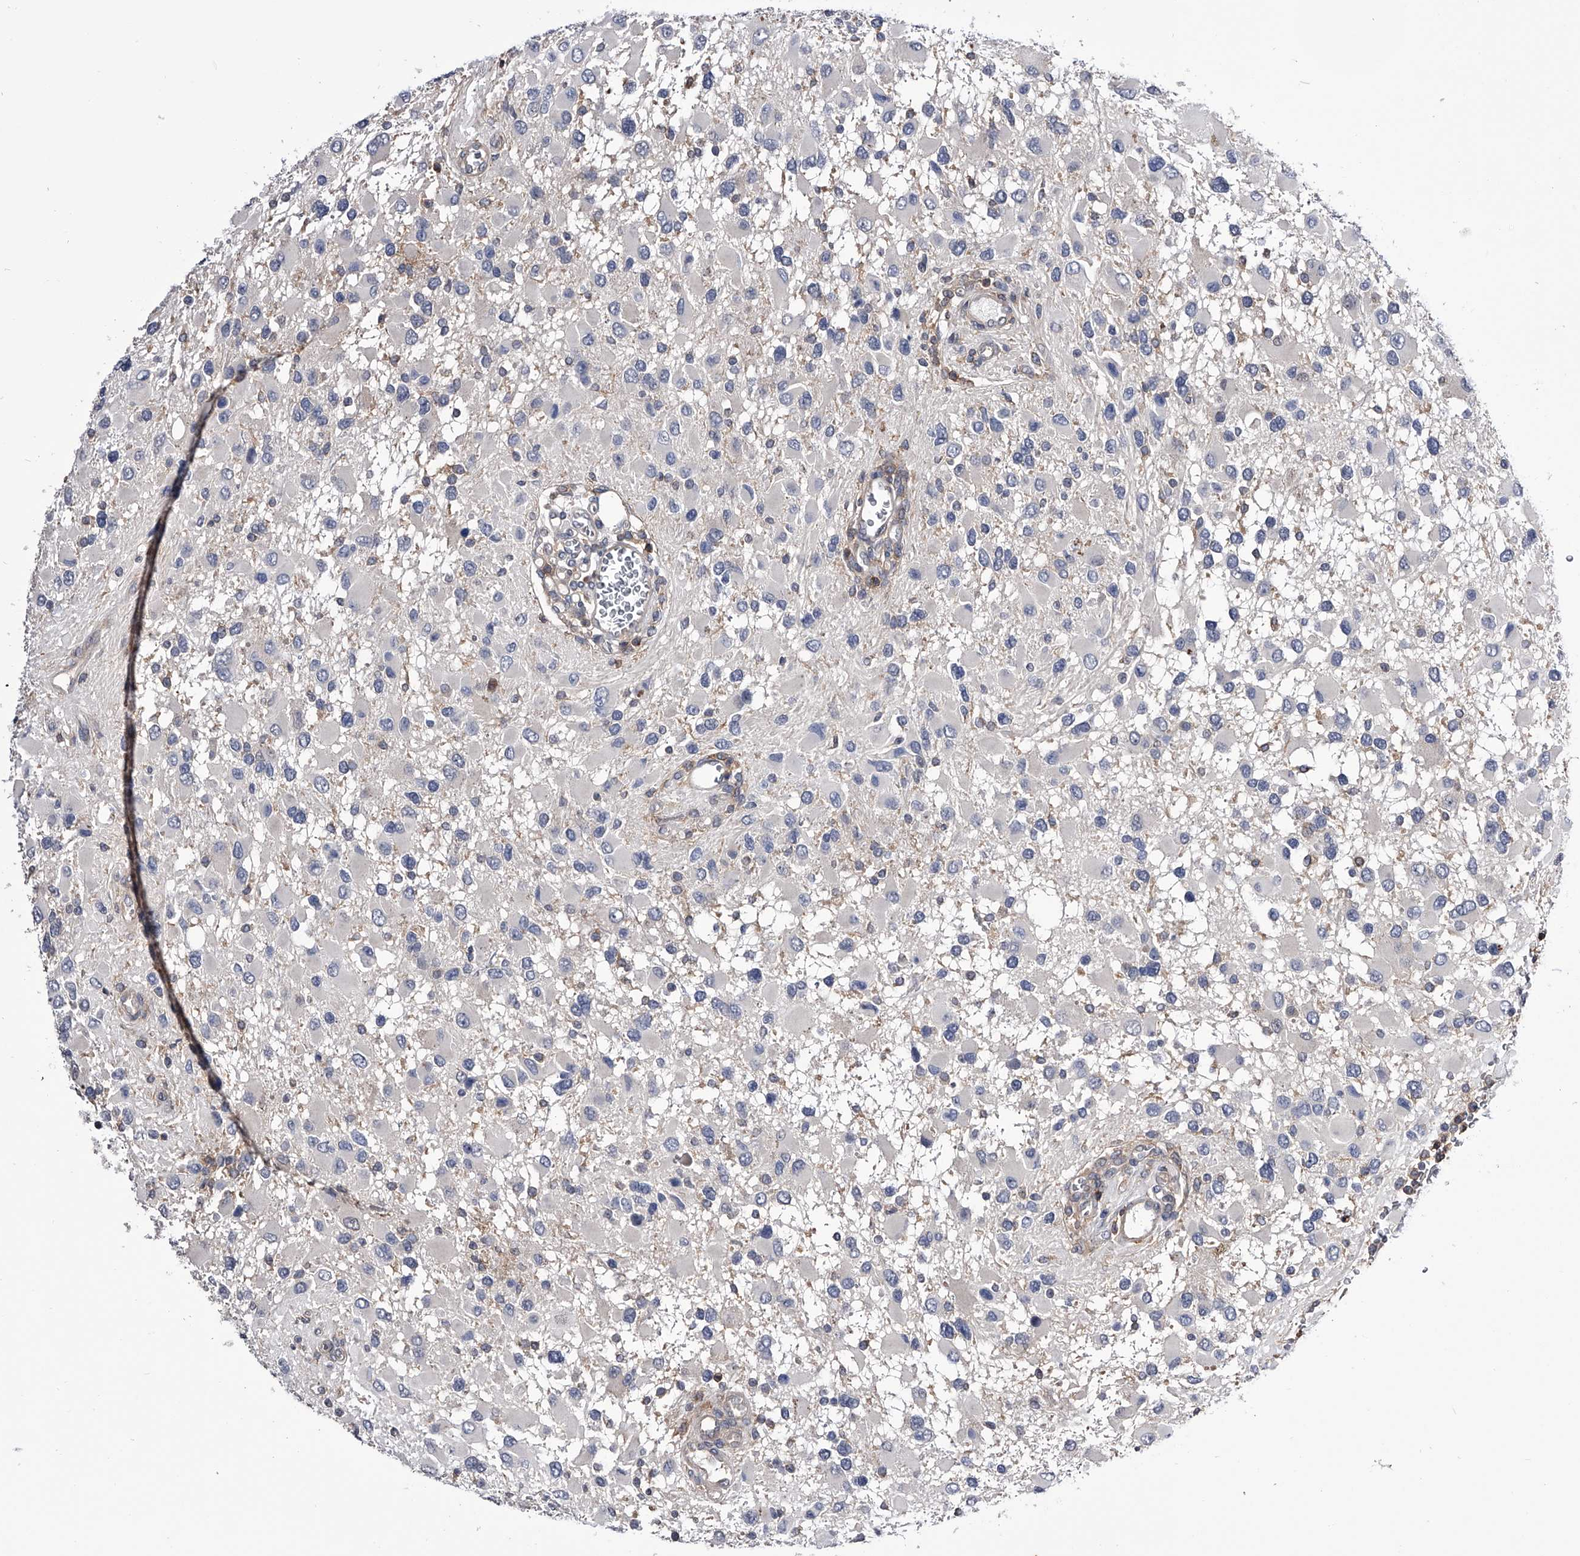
{"staining": {"intensity": "negative", "quantity": "none", "location": "none"}, "tissue": "glioma", "cell_type": "Tumor cells", "image_type": "cancer", "snomed": [{"axis": "morphology", "description": "Glioma, malignant, High grade"}, {"axis": "topography", "description": "Brain"}], "caption": "Immunohistochemistry (IHC) histopathology image of glioma stained for a protein (brown), which shows no expression in tumor cells. The staining is performed using DAB (3,3'-diaminobenzidine) brown chromogen with nuclei counter-stained in using hematoxylin.", "gene": "PAN3", "patient": {"sex": "male", "age": 53}}